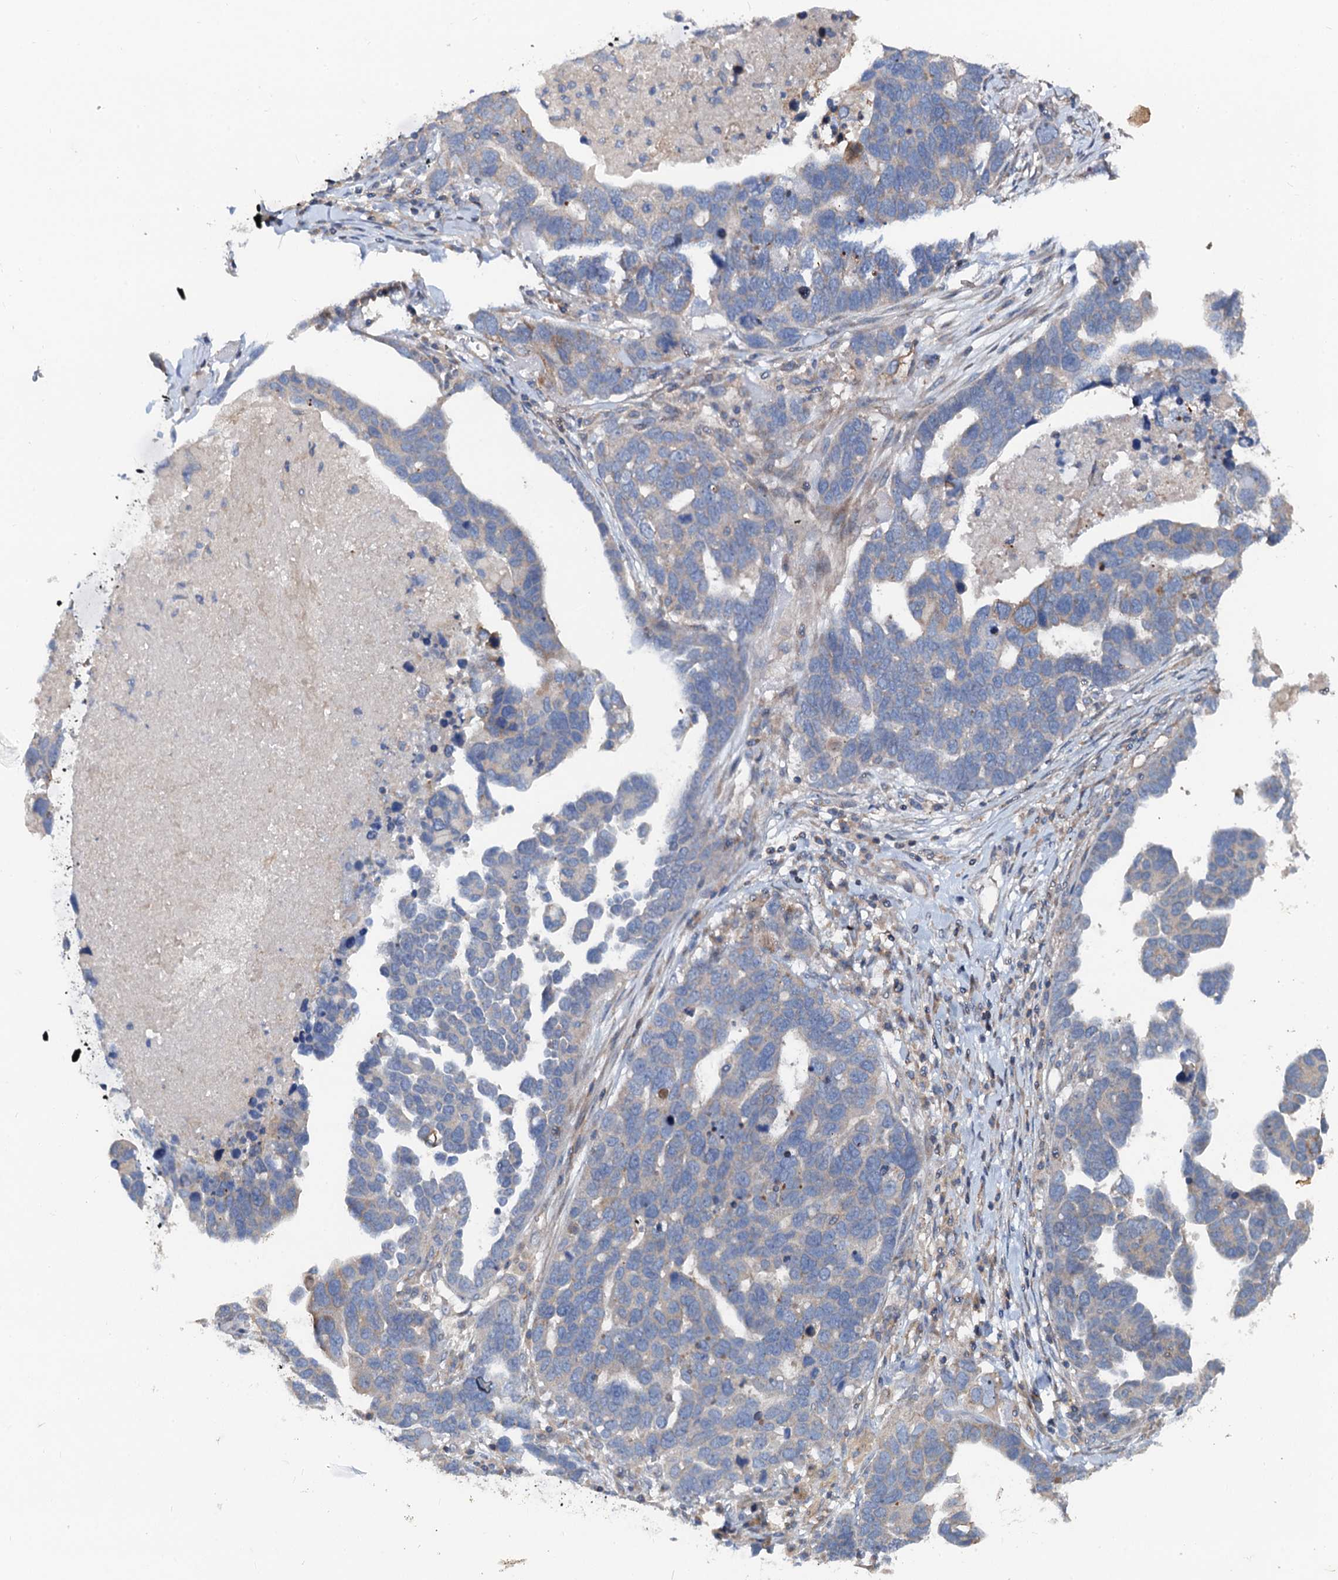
{"staining": {"intensity": "negative", "quantity": "none", "location": "none"}, "tissue": "ovarian cancer", "cell_type": "Tumor cells", "image_type": "cancer", "snomed": [{"axis": "morphology", "description": "Cystadenocarcinoma, serous, NOS"}, {"axis": "topography", "description": "Ovary"}], "caption": "DAB immunohistochemical staining of human serous cystadenocarcinoma (ovarian) shows no significant positivity in tumor cells.", "gene": "ANKRD26", "patient": {"sex": "female", "age": 54}}